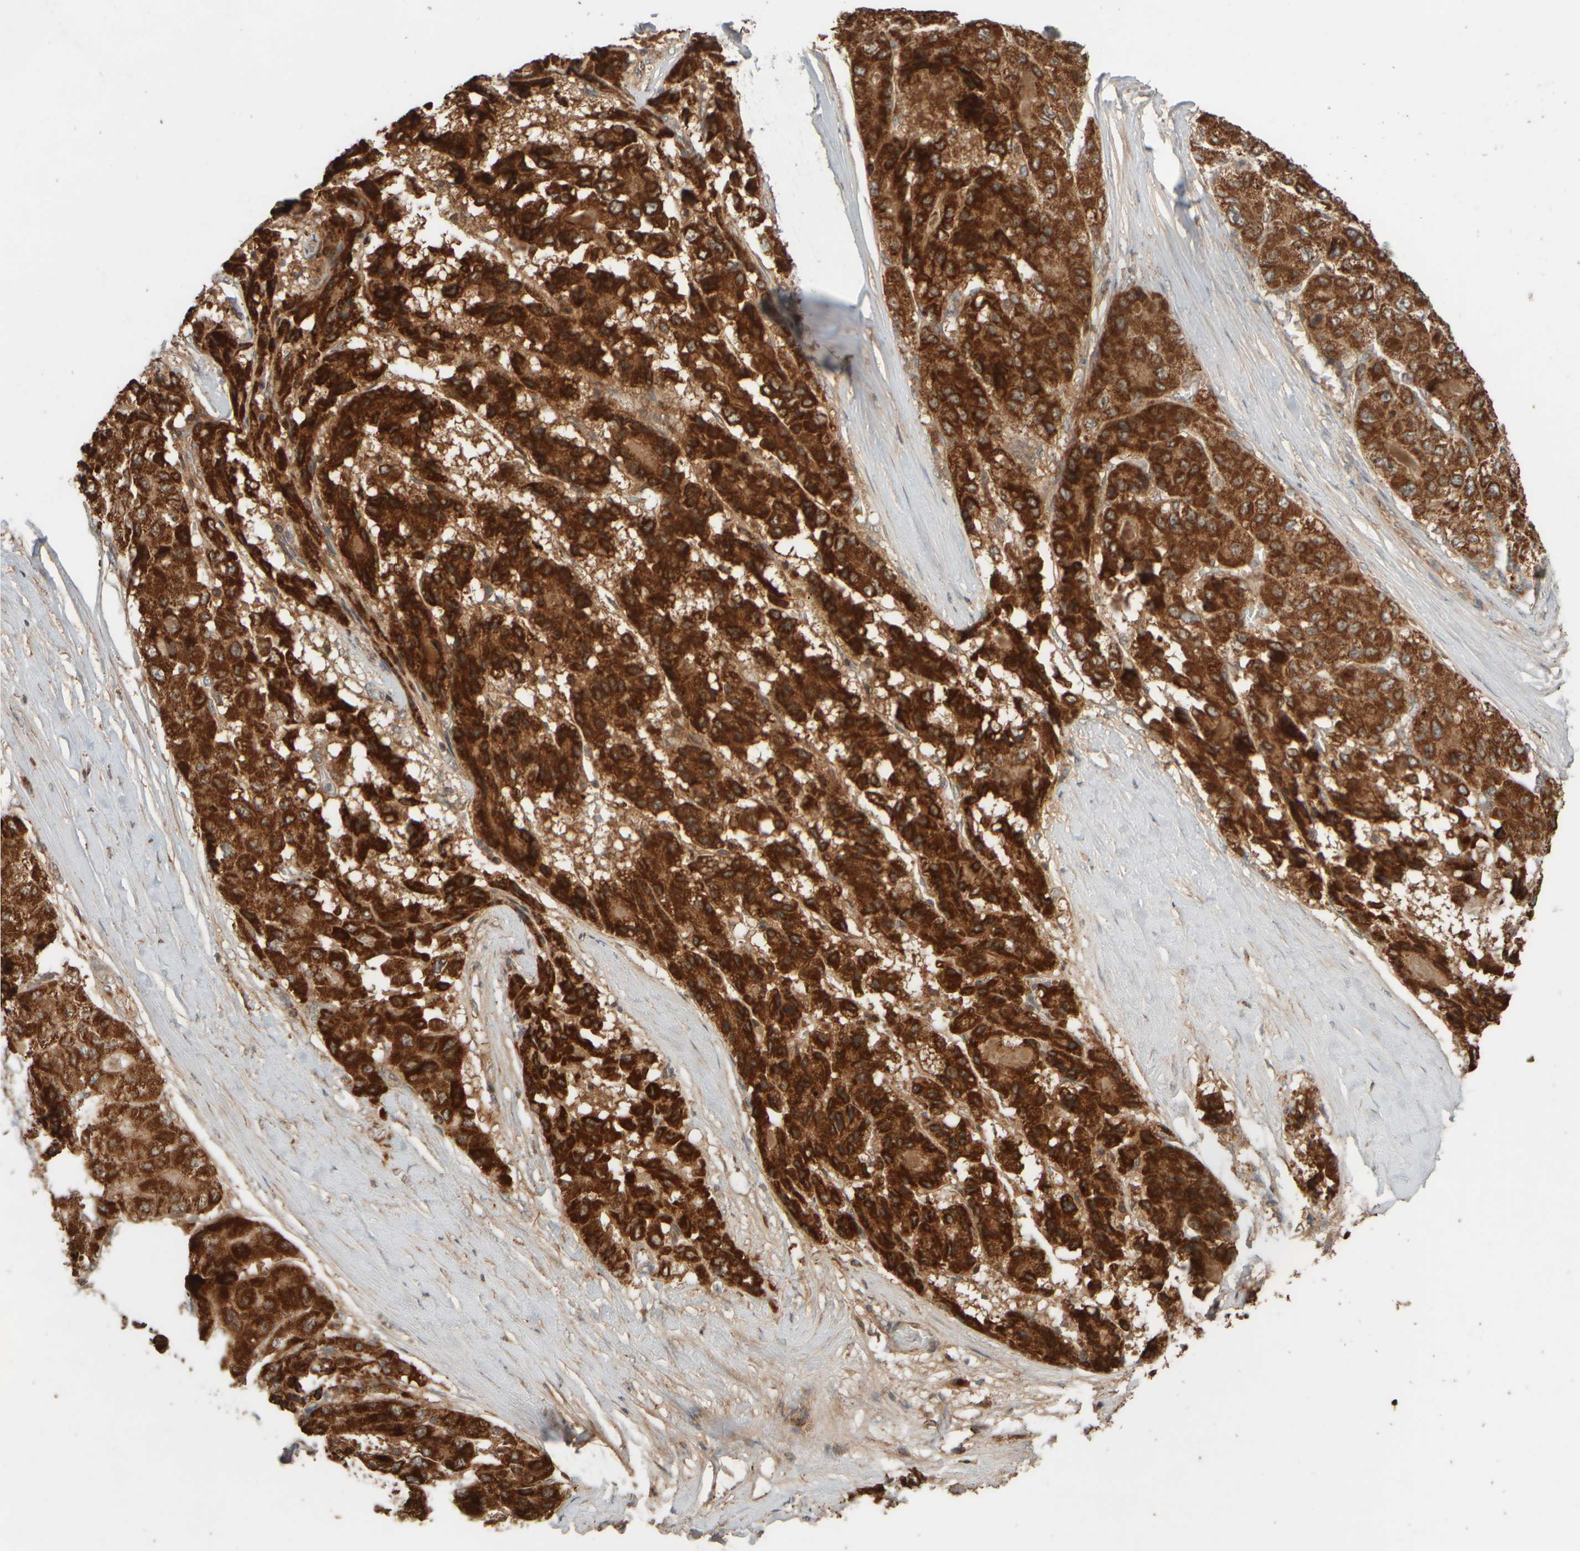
{"staining": {"intensity": "strong", "quantity": ">75%", "location": "cytoplasmic/membranous"}, "tissue": "liver cancer", "cell_type": "Tumor cells", "image_type": "cancer", "snomed": [{"axis": "morphology", "description": "Carcinoma, Hepatocellular, NOS"}, {"axis": "topography", "description": "Liver"}], "caption": "Brown immunohistochemical staining in liver cancer (hepatocellular carcinoma) shows strong cytoplasmic/membranous staining in approximately >75% of tumor cells.", "gene": "EIF2B3", "patient": {"sex": "male", "age": 80}}